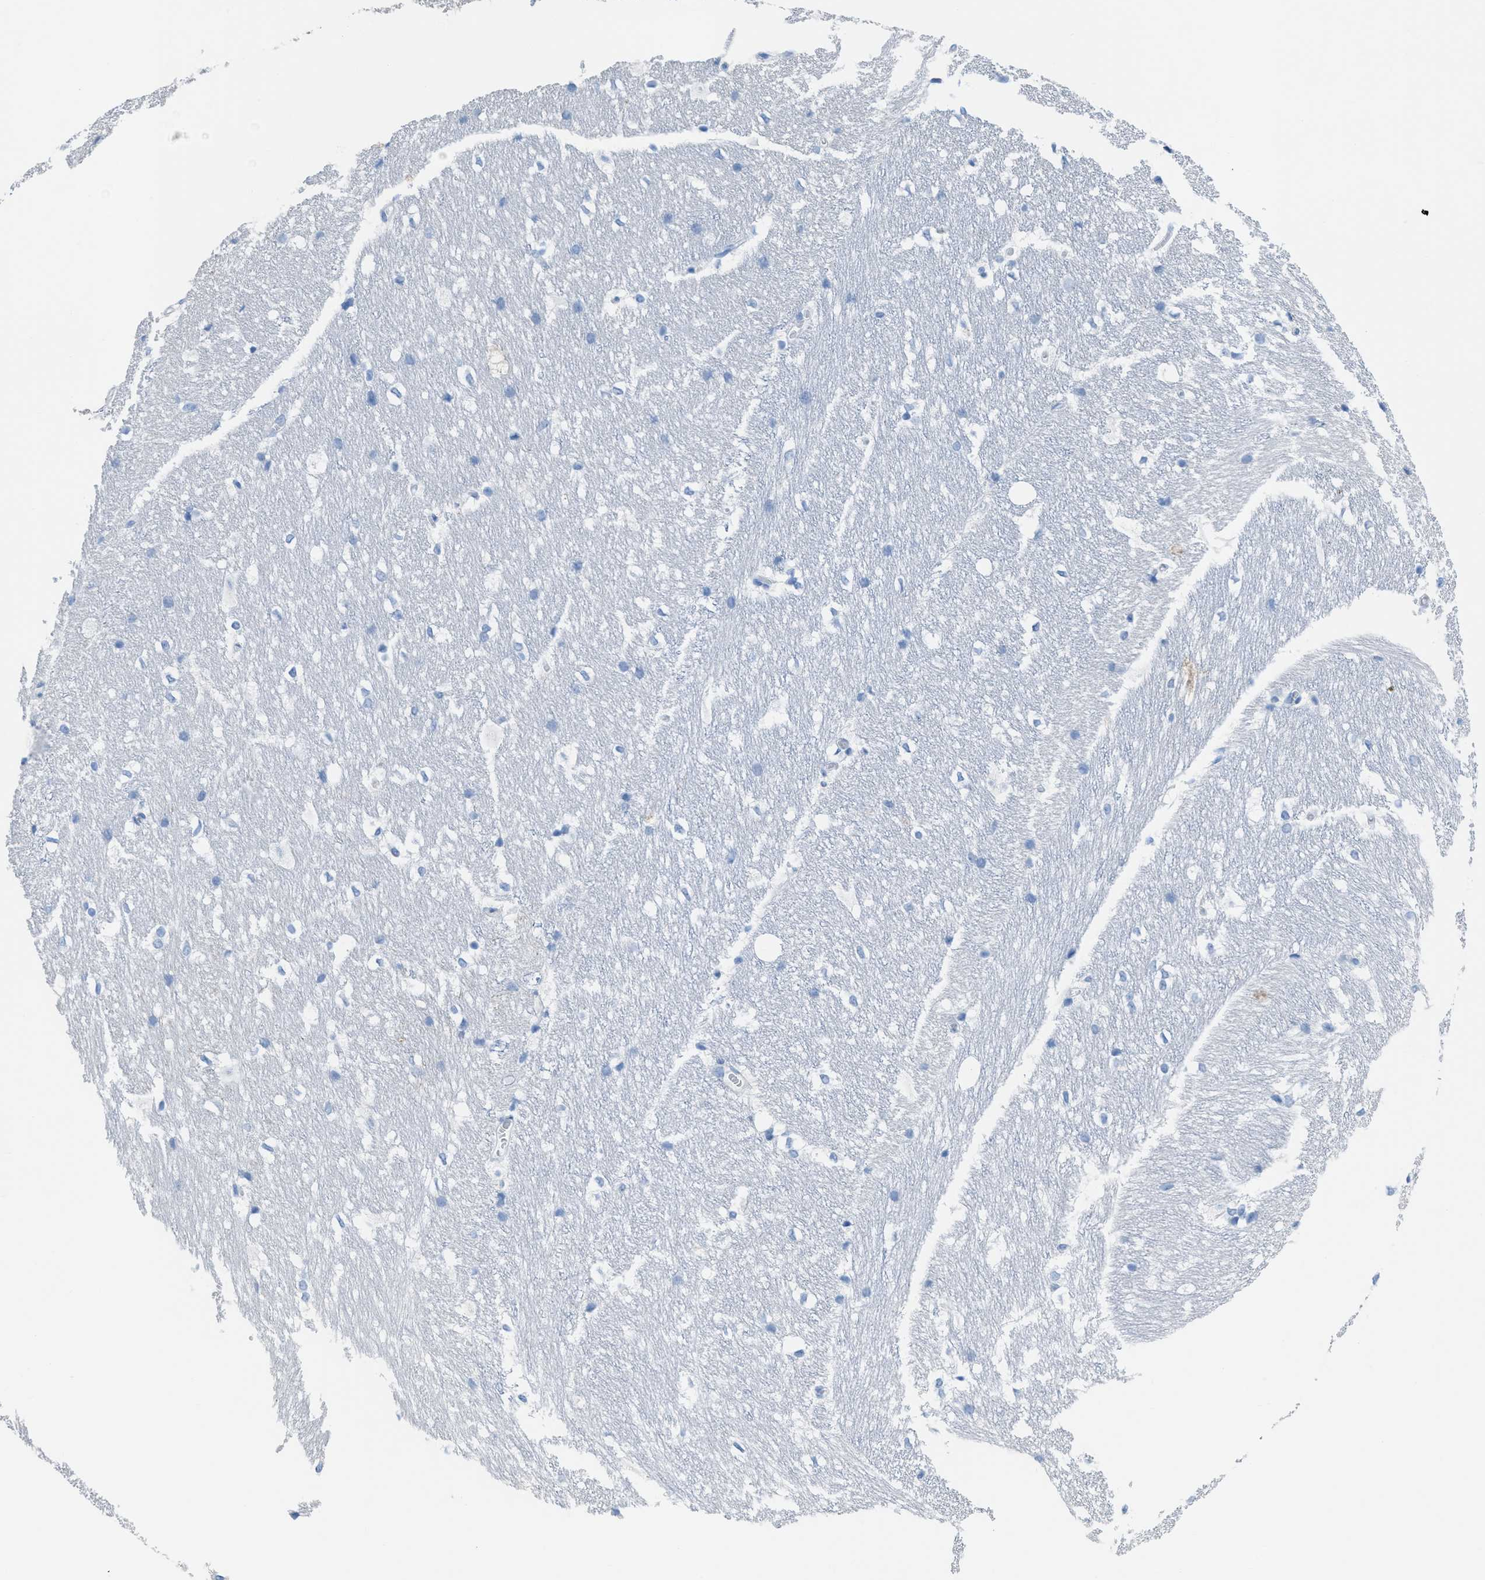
{"staining": {"intensity": "negative", "quantity": "none", "location": "none"}, "tissue": "hippocampus", "cell_type": "Glial cells", "image_type": "normal", "snomed": [{"axis": "morphology", "description": "Normal tissue, NOS"}, {"axis": "topography", "description": "Hippocampus"}], "caption": "Protein analysis of benign hippocampus demonstrates no significant expression in glial cells. The staining is performed using DAB (3,3'-diaminobenzidine) brown chromogen with nuclei counter-stained in using hematoxylin.", "gene": "CDKN2A", "patient": {"sex": "female", "age": 19}}